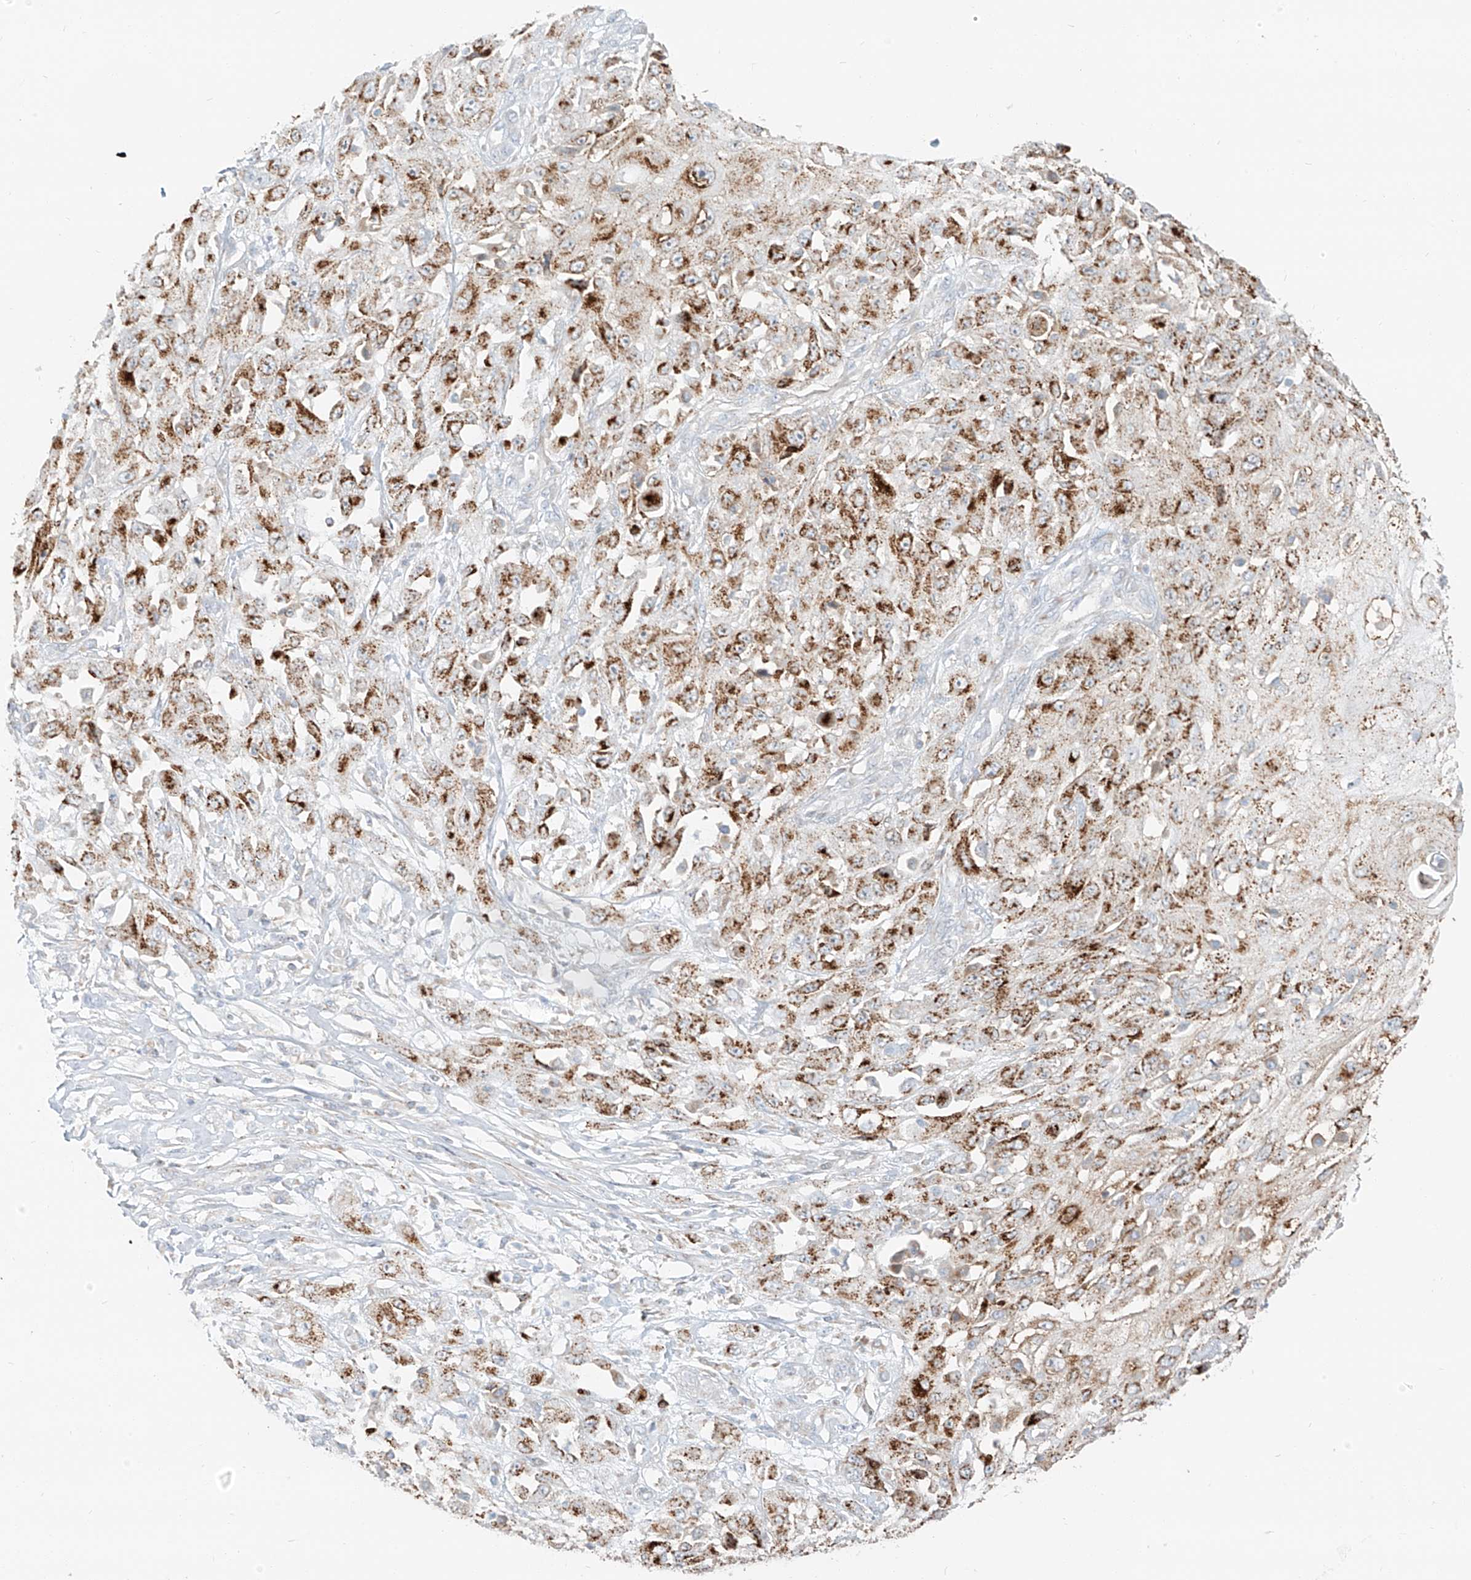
{"staining": {"intensity": "moderate", "quantity": ">75%", "location": "cytoplasmic/membranous"}, "tissue": "skin cancer", "cell_type": "Tumor cells", "image_type": "cancer", "snomed": [{"axis": "morphology", "description": "Squamous cell carcinoma, NOS"}, {"axis": "morphology", "description": "Squamous cell carcinoma, metastatic, NOS"}, {"axis": "topography", "description": "Skin"}, {"axis": "topography", "description": "Lymph node"}], "caption": "Skin cancer (squamous cell carcinoma) stained for a protein reveals moderate cytoplasmic/membranous positivity in tumor cells.", "gene": "SLC35F6", "patient": {"sex": "male", "age": 75}}